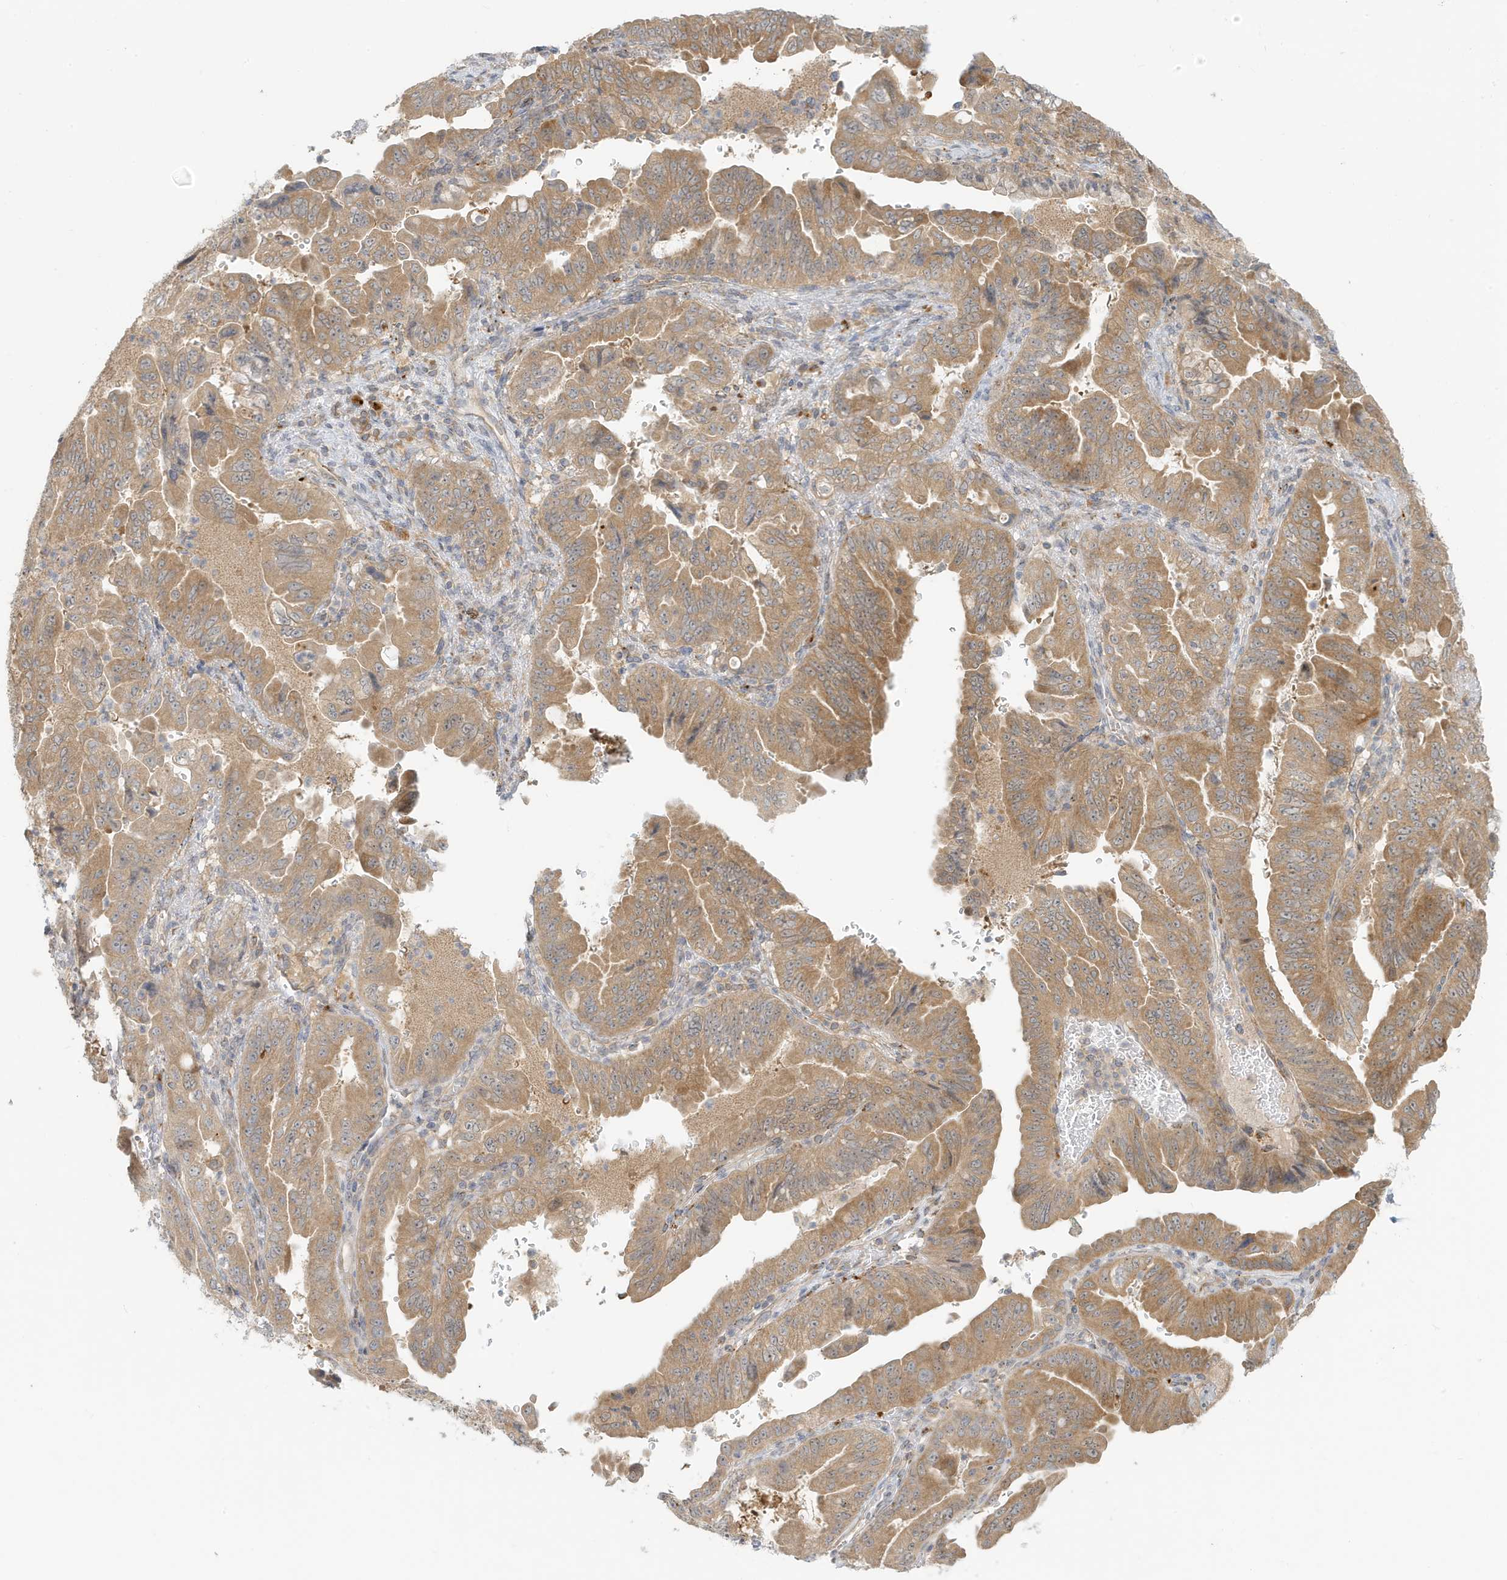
{"staining": {"intensity": "moderate", "quantity": ">75%", "location": "cytoplasmic/membranous"}, "tissue": "pancreatic cancer", "cell_type": "Tumor cells", "image_type": "cancer", "snomed": [{"axis": "morphology", "description": "Adenocarcinoma, NOS"}, {"axis": "topography", "description": "Pancreas"}], "caption": "Pancreatic cancer (adenocarcinoma) tissue exhibits moderate cytoplasmic/membranous staining in about >75% of tumor cells The staining was performed using DAB to visualize the protein expression in brown, while the nuclei were stained in blue with hematoxylin (Magnification: 20x).", "gene": "MCOLN1", "patient": {"sex": "male", "age": 70}}